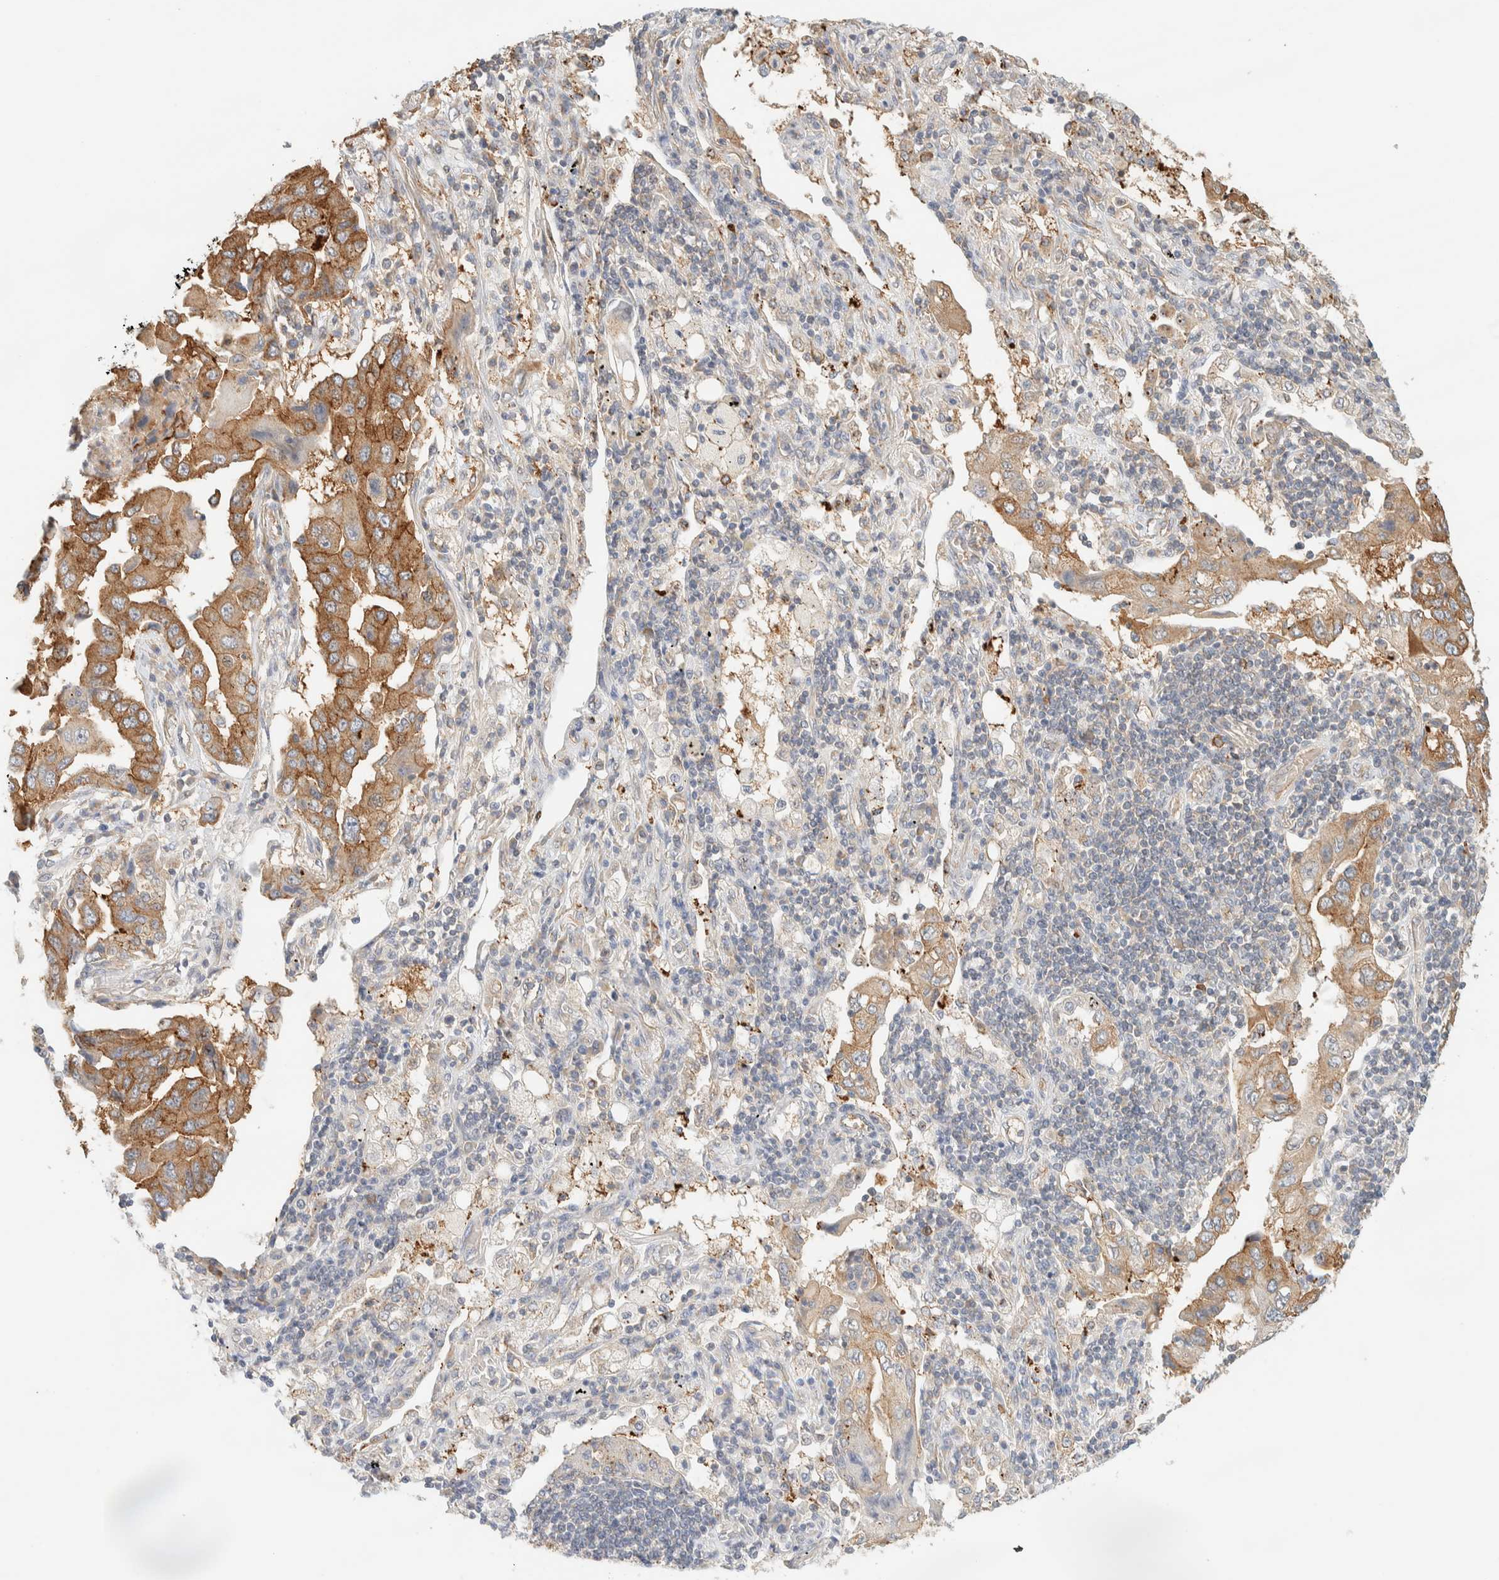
{"staining": {"intensity": "moderate", "quantity": ">75%", "location": "cytoplasmic/membranous"}, "tissue": "lung cancer", "cell_type": "Tumor cells", "image_type": "cancer", "snomed": [{"axis": "morphology", "description": "Adenocarcinoma, NOS"}, {"axis": "topography", "description": "Lung"}], "caption": "Adenocarcinoma (lung) stained for a protein (brown) demonstrates moderate cytoplasmic/membranous positive positivity in about >75% of tumor cells.", "gene": "TBC1D8B", "patient": {"sex": "female", "age": 65}}